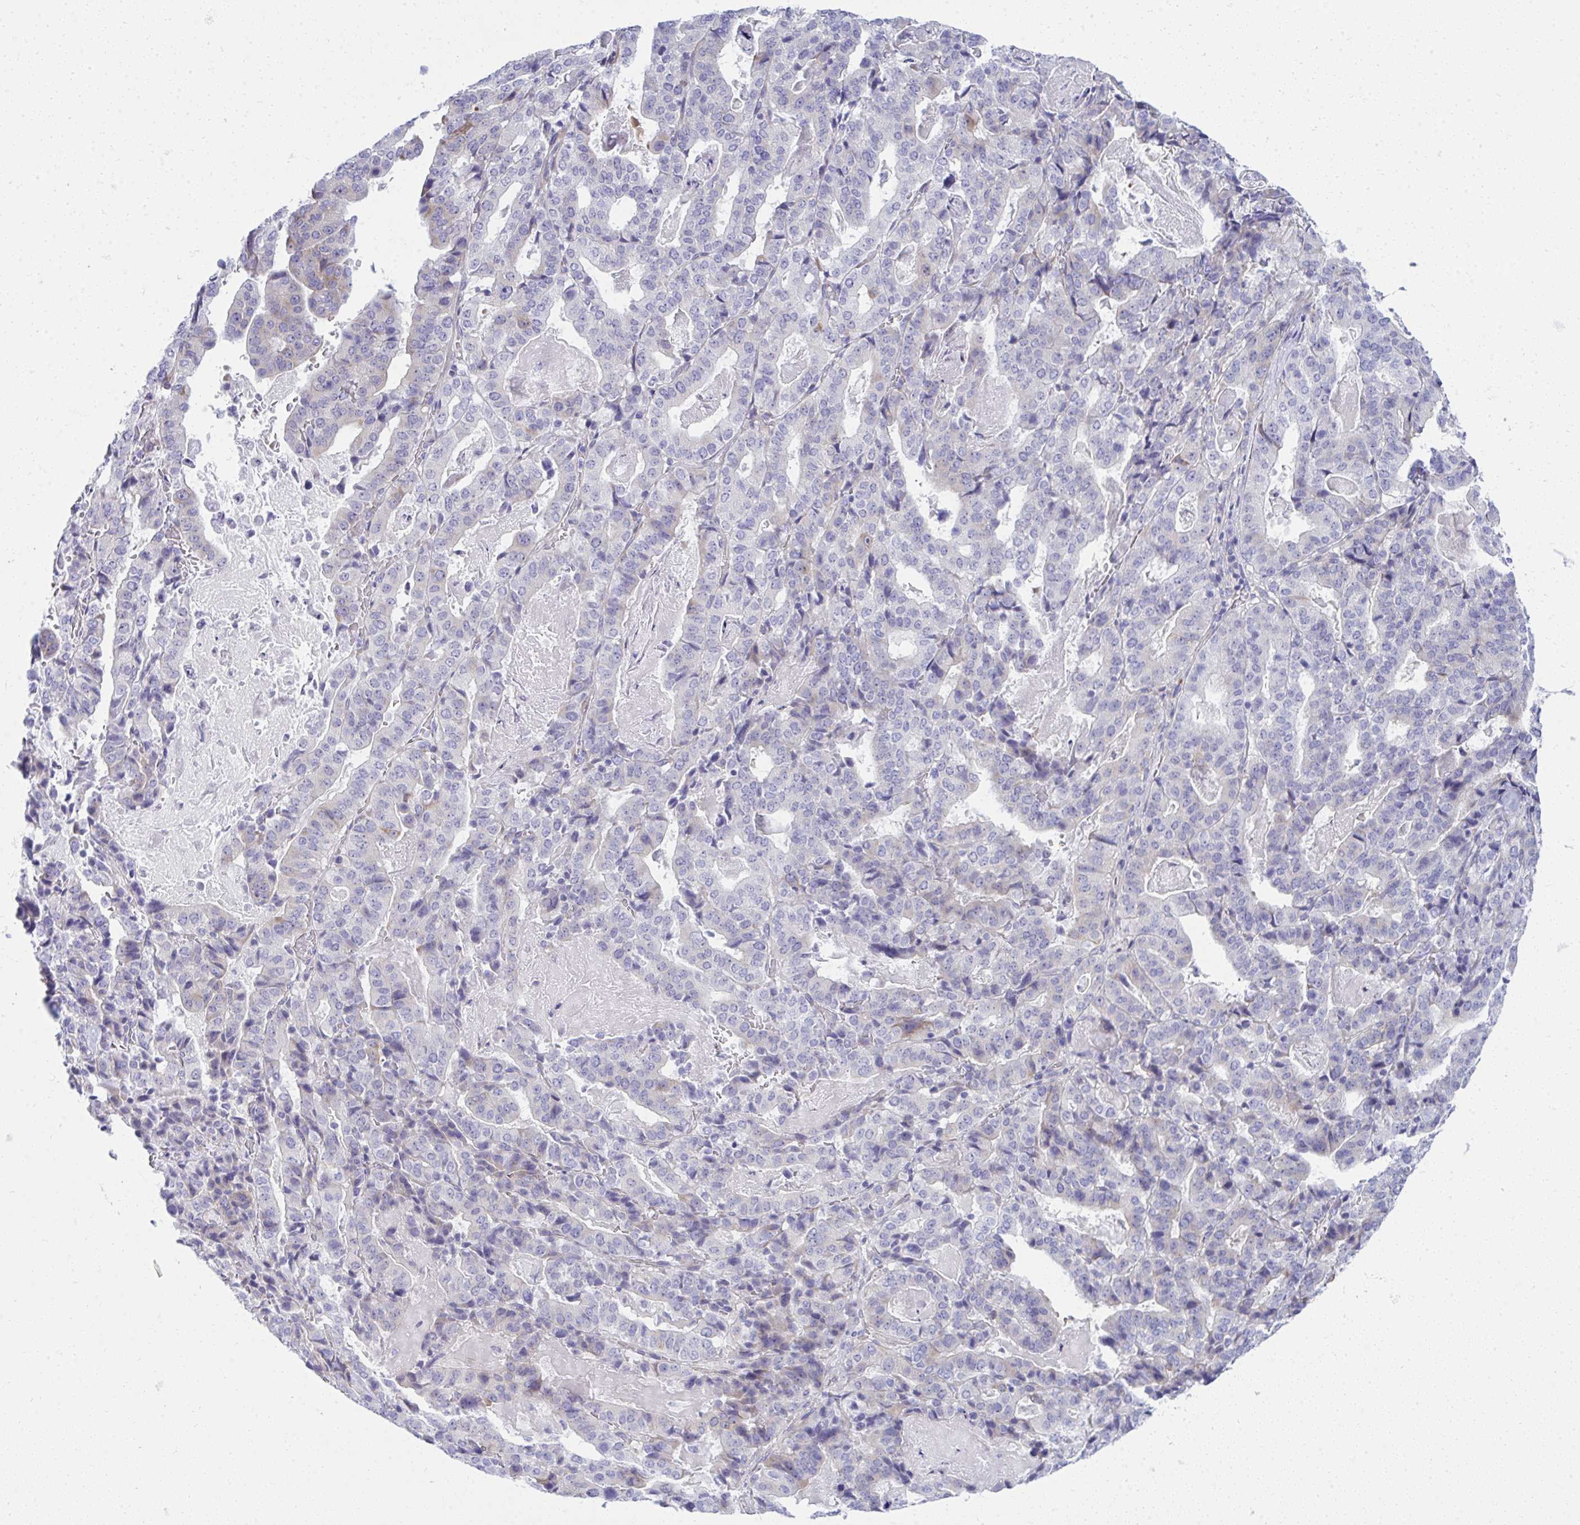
{"staining": {"intensity": "negative", "quantity": "none", "location": "none"}, "tissue": "stomach cancer", "cell_type": "Tumor cells", "image_type": "cancer", "snomed": [{"axis": "morphology", "description": "Adenocarcinoma, NOS"}, {"axis": "topography", "description": "Stomach"}], "caption": "Stomach cancer (adenocarcinoma) was stained to show a protein in brown. There is no significant positivity in tumor cells. (Brightfield microscopy of DAB immunohistochemistry at high magnification).", "gene": "PUS7L", "patient": {"sex": "male", "age": 48}}